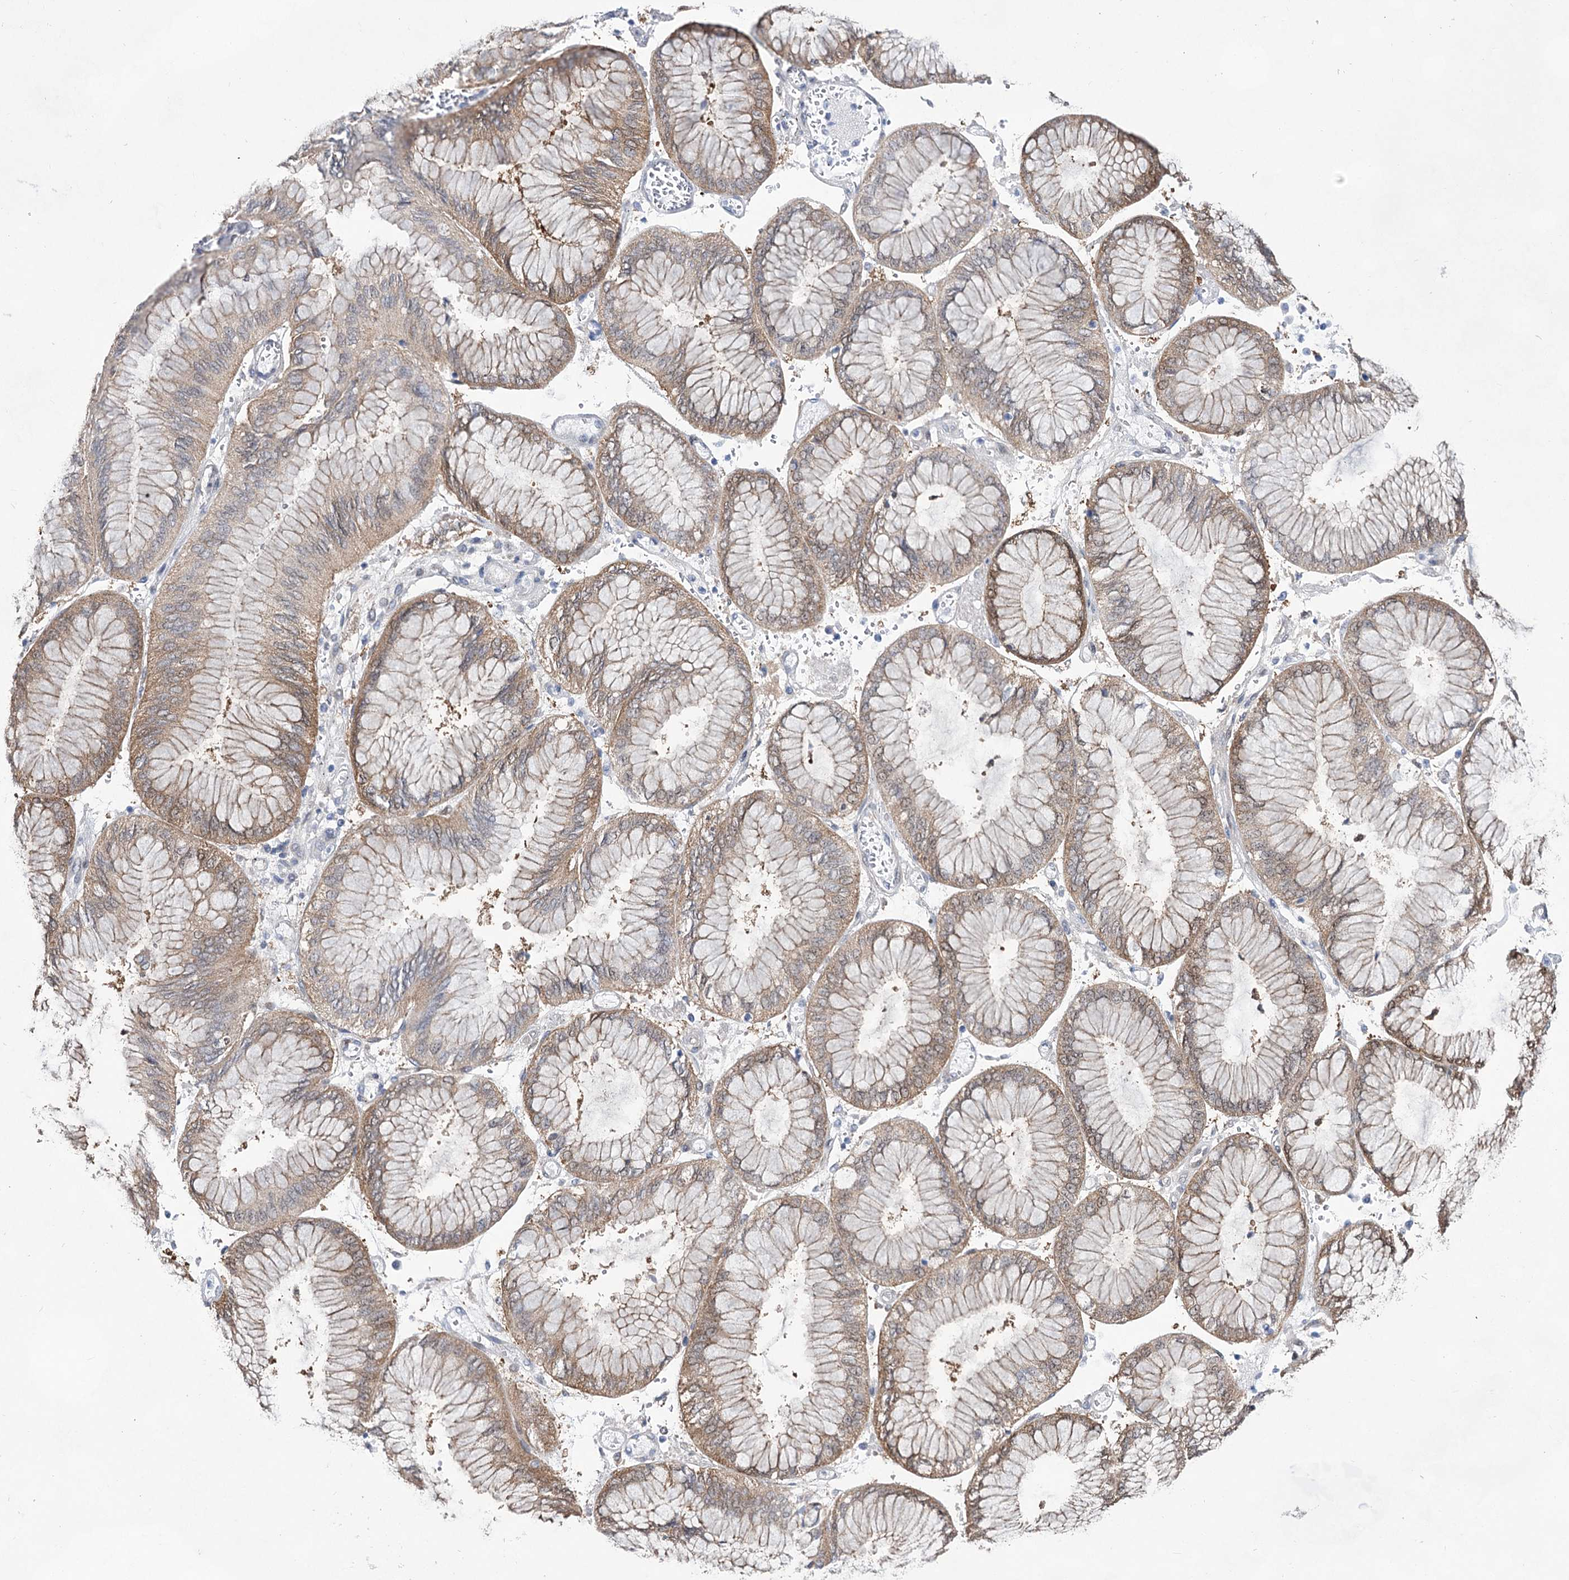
{"staining": {"intensity": "weak", "quantity": ">75%", "location": "cytoplasmic/membranous"}, "tissue": "stomach cancer", "cell_type": "Tumor cells", "image_type": "cancer", "snomed": [{"axis": "morphology", "description": "Adenocarcinoma, NOS"}, {"axis": "topography", "description": "Stomach"}], "caption": "Protein staining by IHC exhibits weak cytoplasmic/membranous expression in about >75% of tumor cells in adenocarcinoma (stomach).", "gene": "UGDH", "patient": {"sex": "male", "age": 76}}